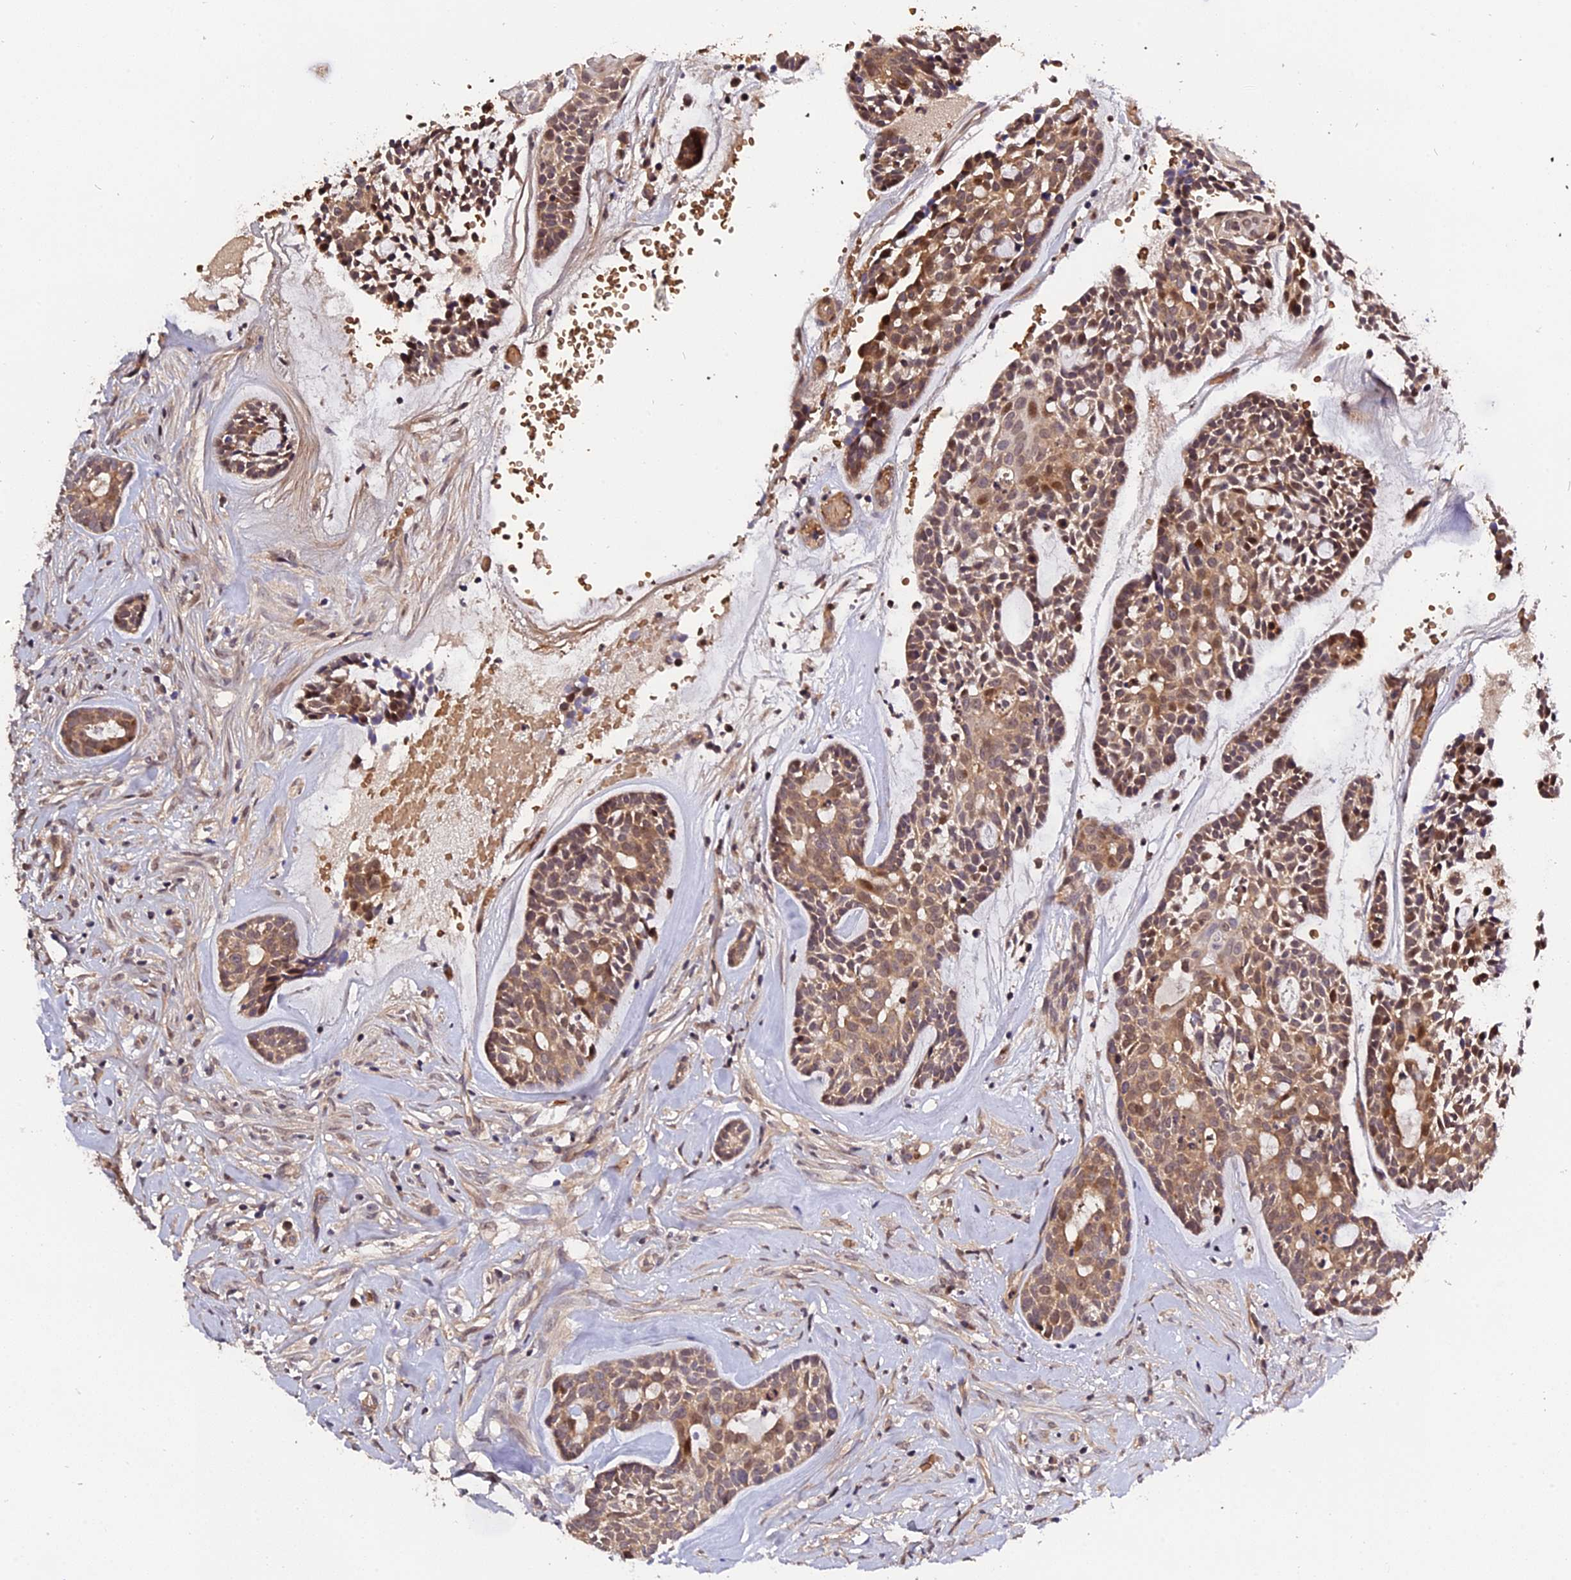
{"staining": {"intensity": "moderate", "quantity": ">75%", "location": "cytoplasmic/membranous,nuclear"}, "tissue": "head and neck cancer", "cell_type": "Tumor cells", "image_type": "cancer", "snomed": [{"axis": "morphology", "description": "Normal tissue, NOS"}, {"axis": "morphology", "description": "Adenocarcinoma, NOS"}, {"axis": "topography", "description": "Subcutis"}, {"axis": "topography", "description": "Nasopharynx"}, {"axis": "topography", "description": "Head-Neck"}], "caption": "Immunohistochemical staining of human head and neck cancer (adenocarcinoma) exhibits medium levels of moderate cytoplasmic/membranous and nuclear protein expression in approximately >75% of tumor cells.", "gene": "TRMT1", "patient": {"sex": "female", "age": 73}}